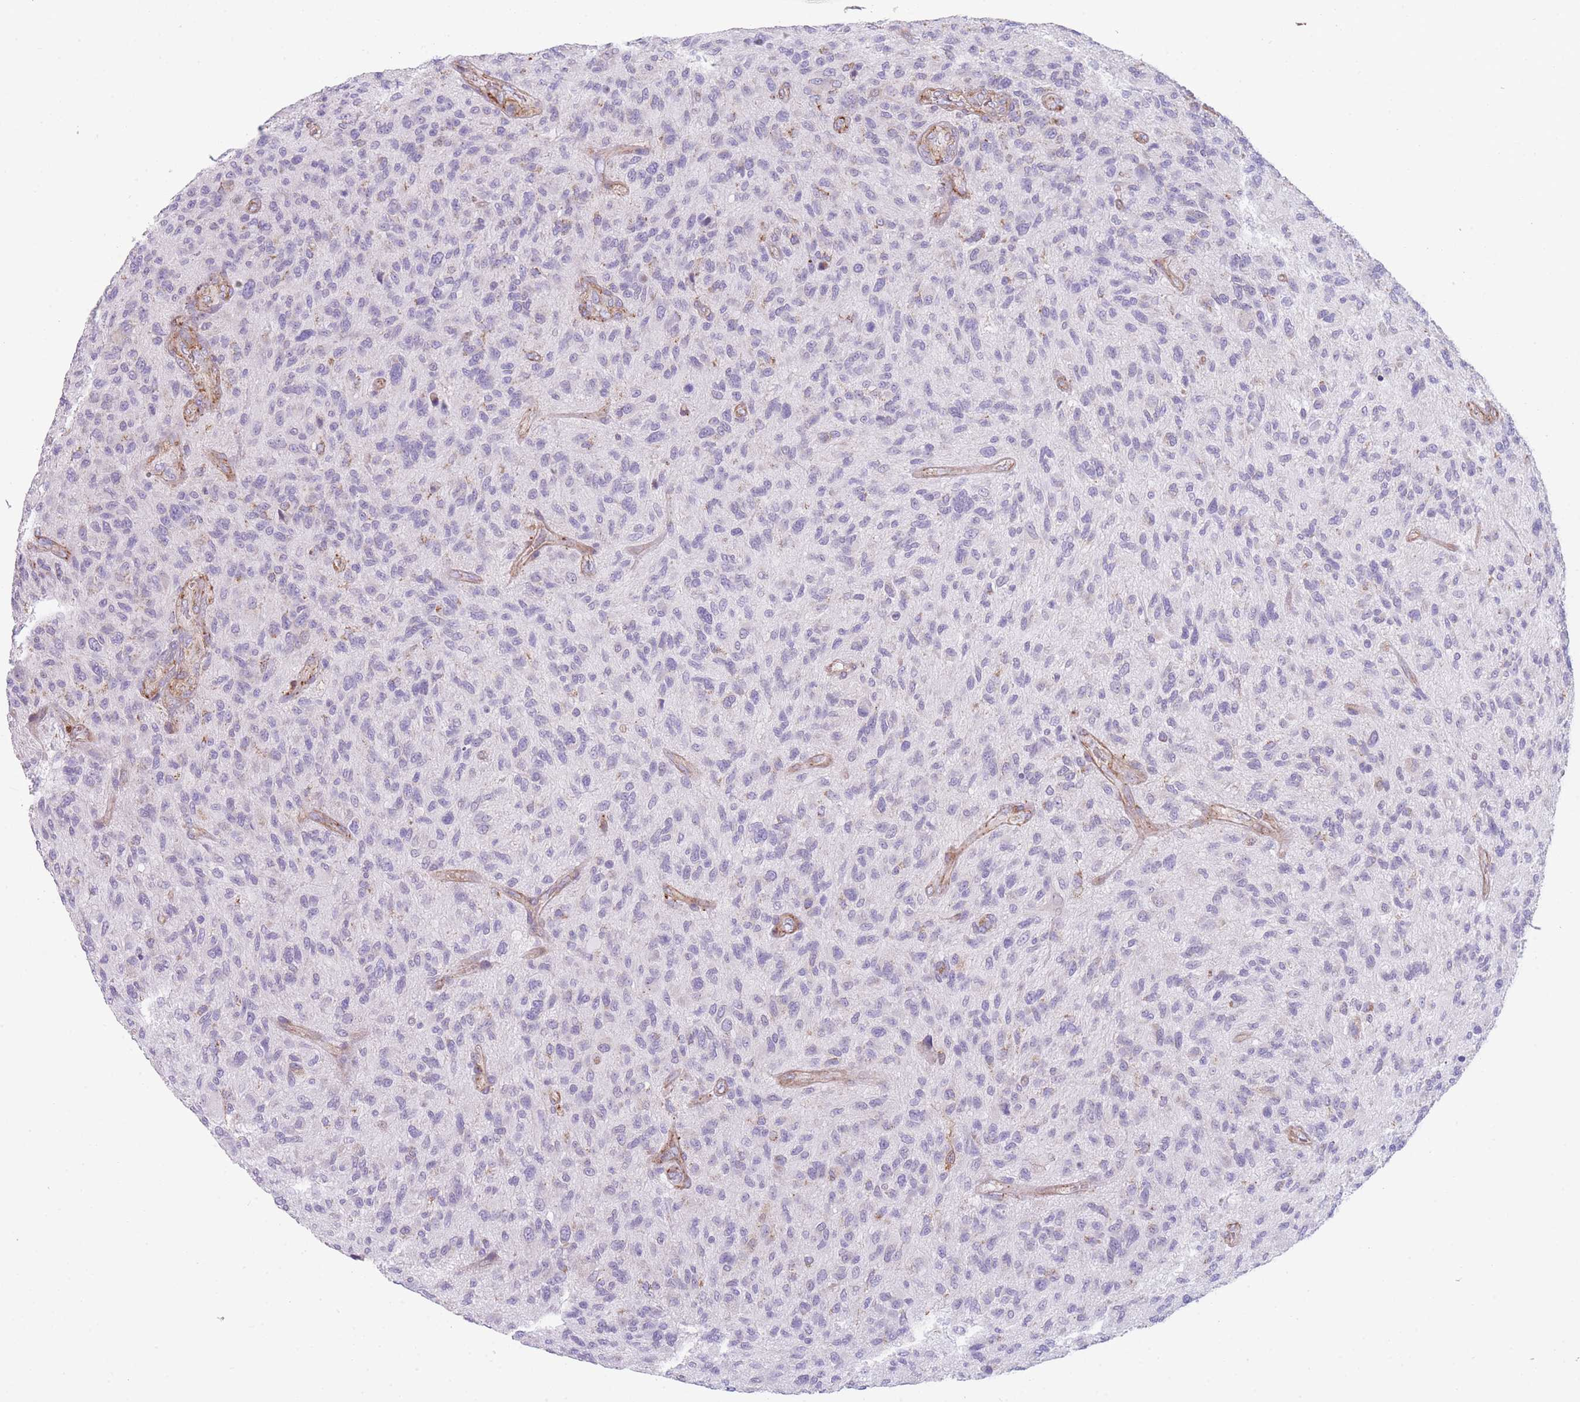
{"staining": {"intensity": "negative", "quantity": "none", "location": "none"}, "tissue": "glioma", "cell_type": "Tumor cells", "image_type": "cancer", "snomed": [{"axis": "morphology", "description": "Glioma, malignant, High grade"}, {"axis": "topography", "description": "Brain"}], "caption": "This is a histopathology image of immunohistochemistry staining of high-grade glioma (malignant), which shows no positivity in tumor cells.", "gene": "SMPD4", "patient": {"sex": "male", "age": 47}}